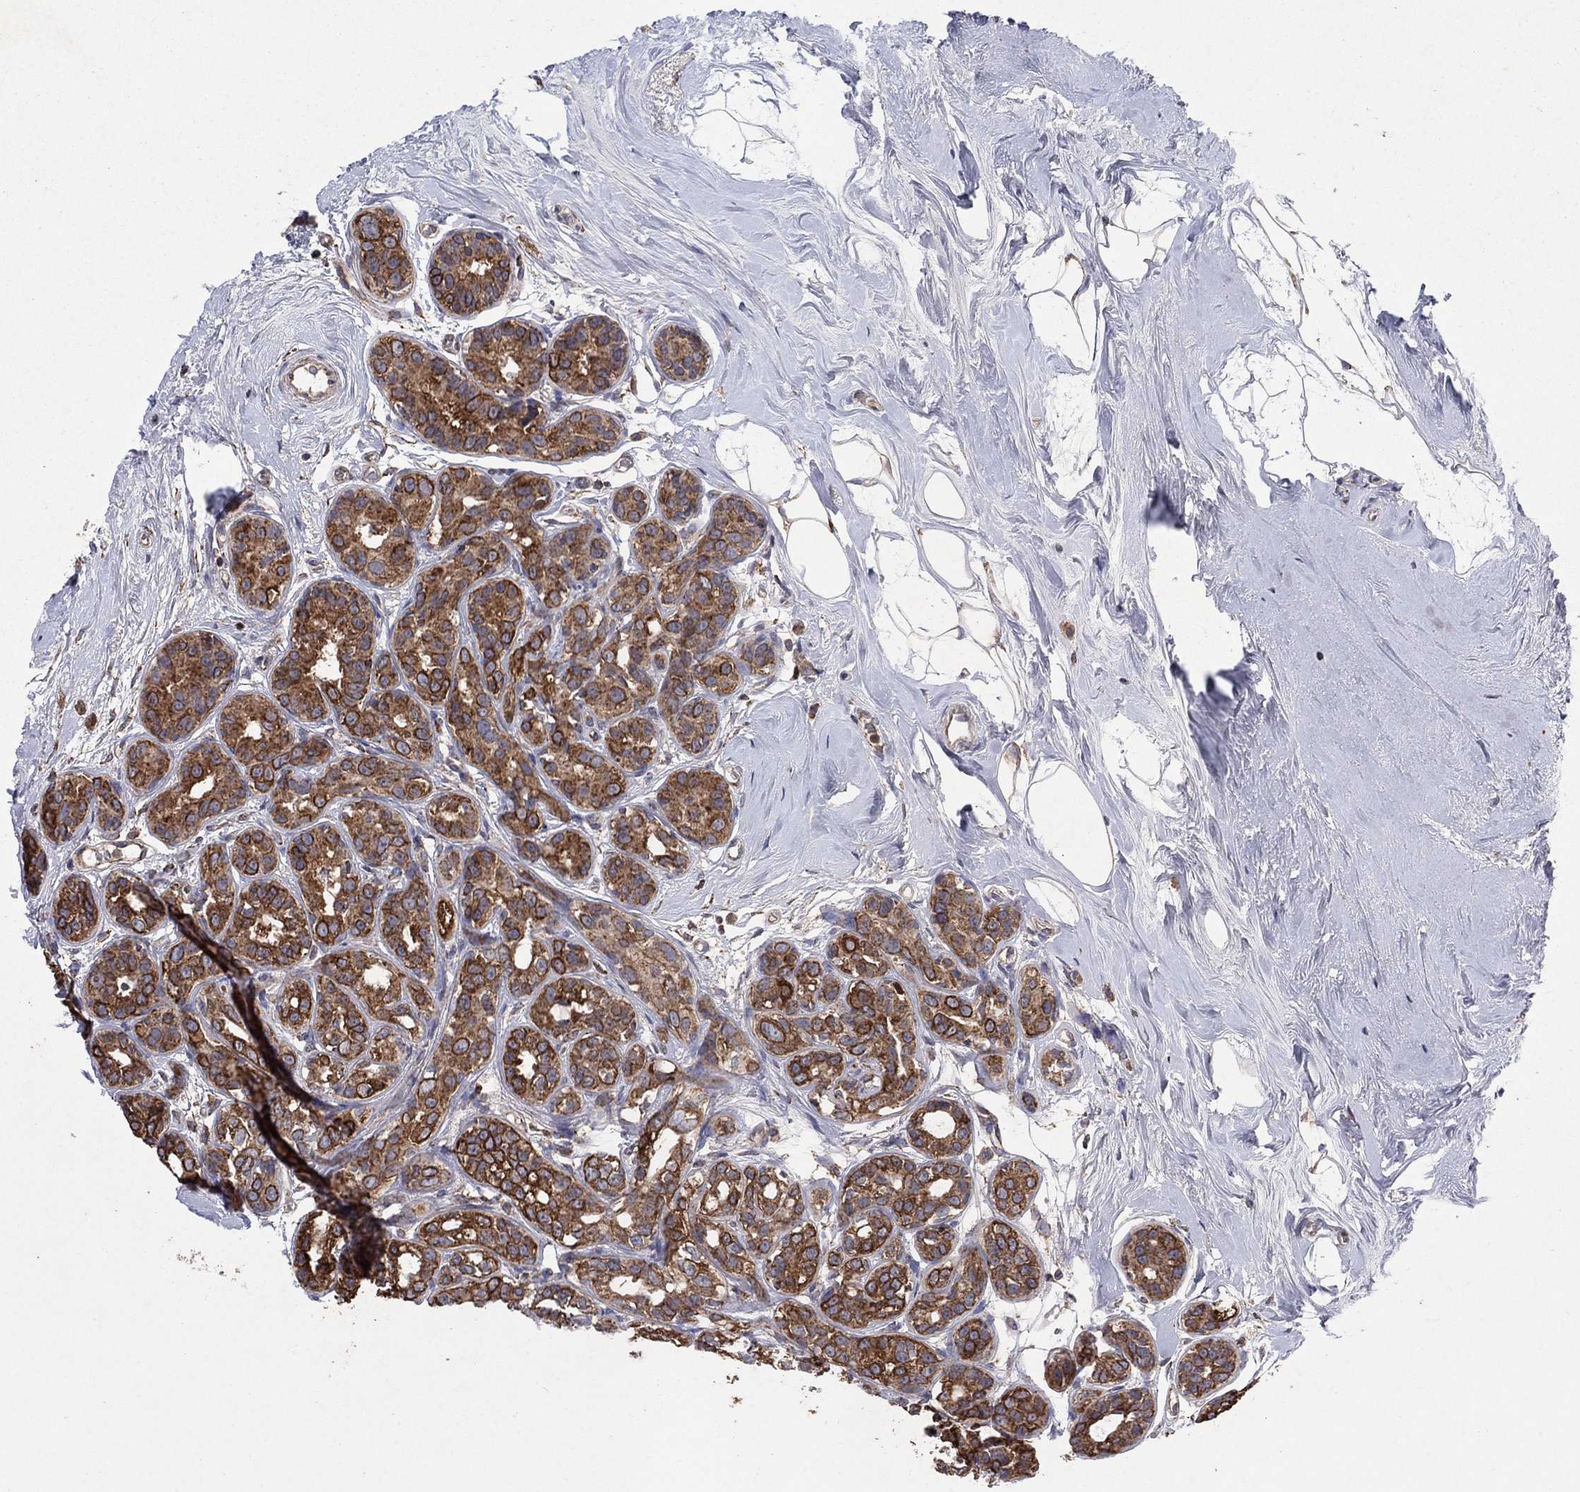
{"staining": {"intensity": "strong", "quantity": "25%-75%", "location": "cytoplasmic/membranous"}, "tissue": "breast cancer", "cell_type": "Tumor cells", "image_type": "cancer", "snomed": [{"axis": "morphology", "description": "Duct carcinoma"}, {"axis": "topography", "description": "Breast"}], "caption": "This is a micrograph of immunohistochemistry staining of breast cancer (invasive ductal carcinoma), which shows strong positivity in the cytoplasmic/membranous of tumor cells.", "gene": "DPH1", "patient": {"sex": "female", "age": 55}}